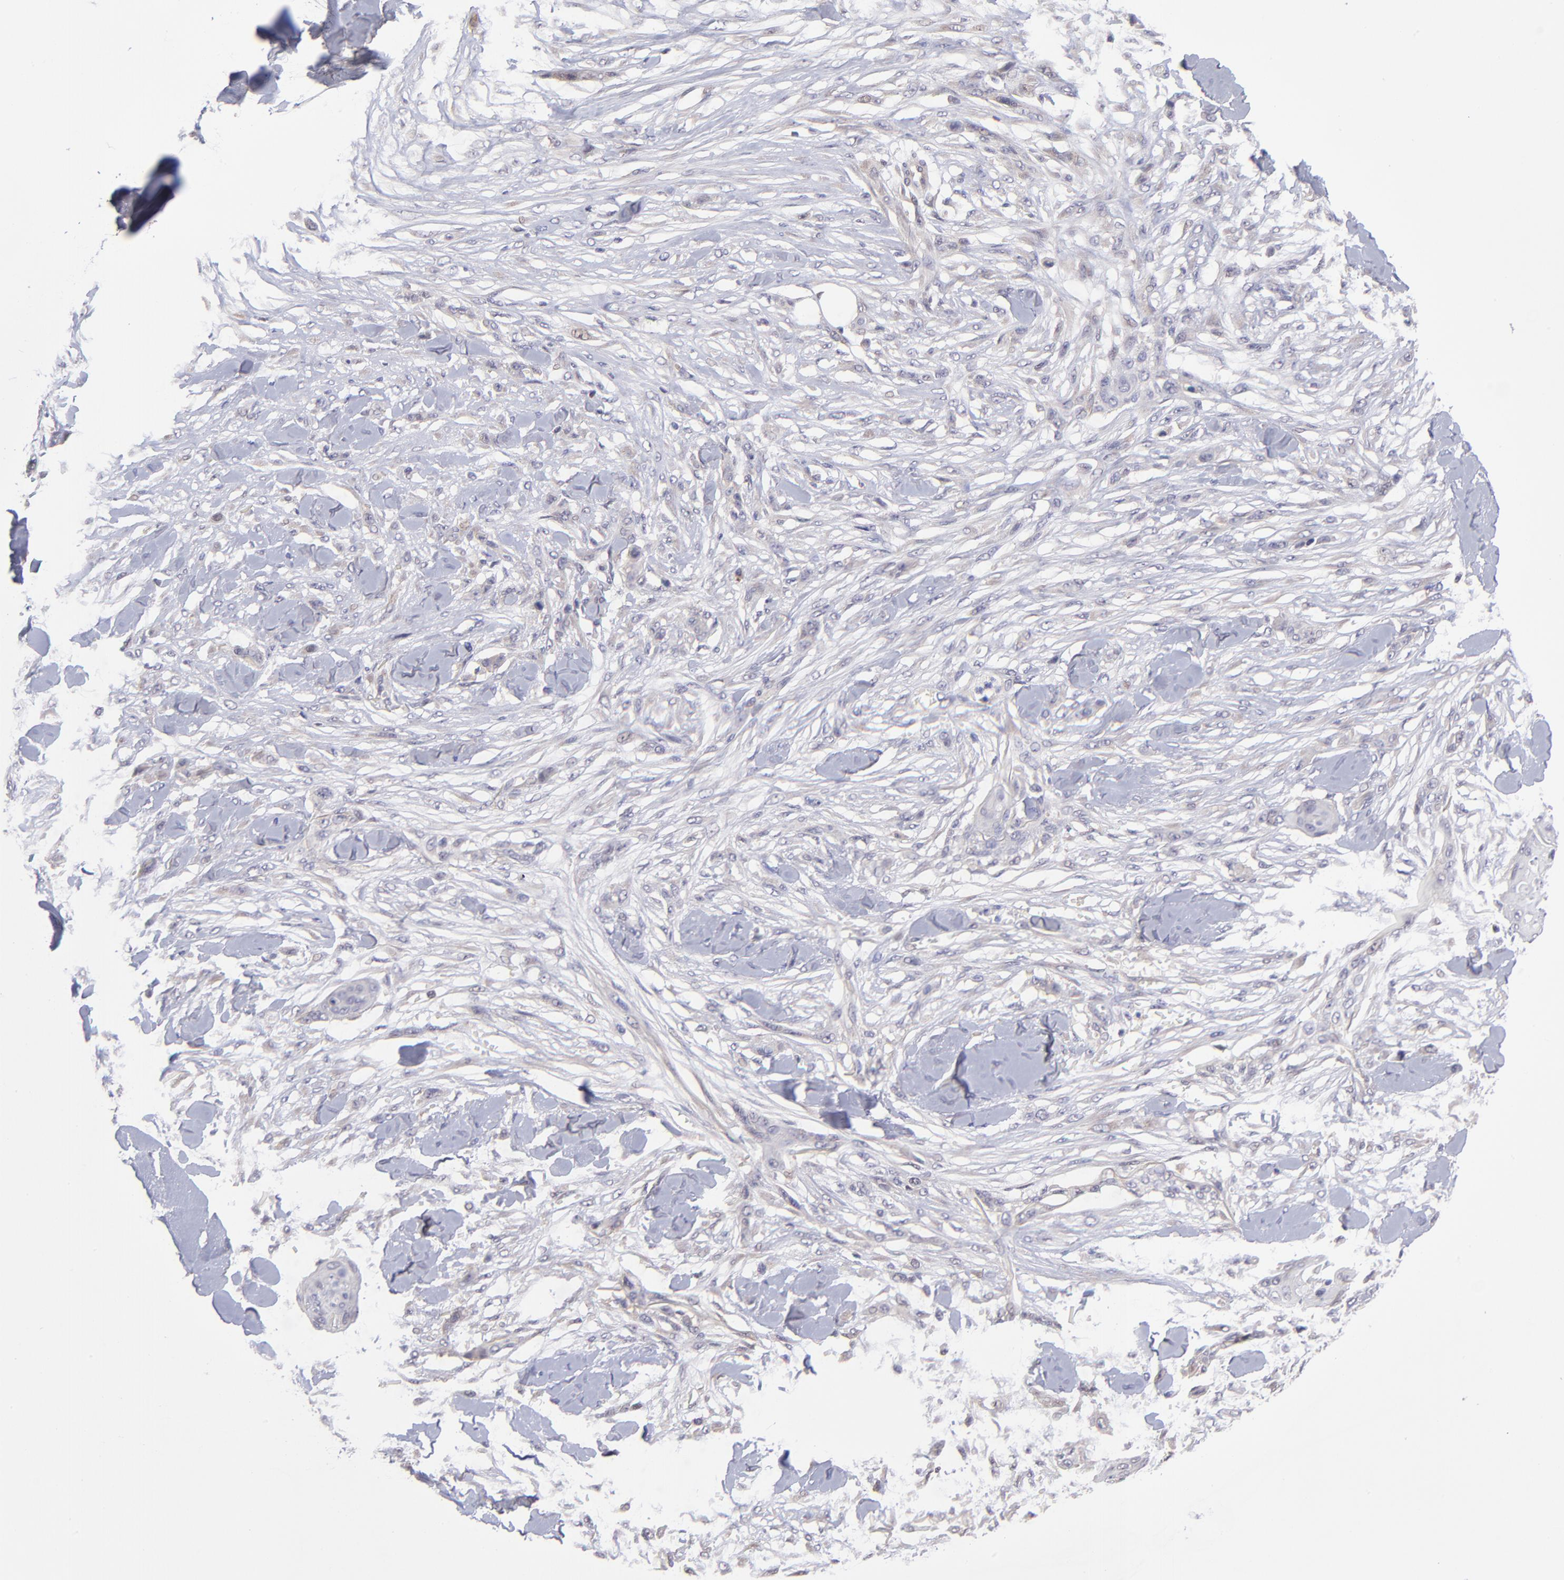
{"staining": {"intensity": "weak", "quantity": "<25%", "location": "cytoplasmic/membranous"}, "tissue": "skin cancer", "cell_type": "Tumor cells", "image_type": "cancer", "snomed": [{"axis": "morphology", "description": "Squamous cell carcinoma, NOS"}, {"axis": "topography", "description": "Skin"}], "caption": "Tumor cells are negative for brown protein staining in skin cancer (squamous cell carcinoma). Nuclei are stained in blue.", "gene": "NSF", "patient": {"sex": "female", "age": 59}}